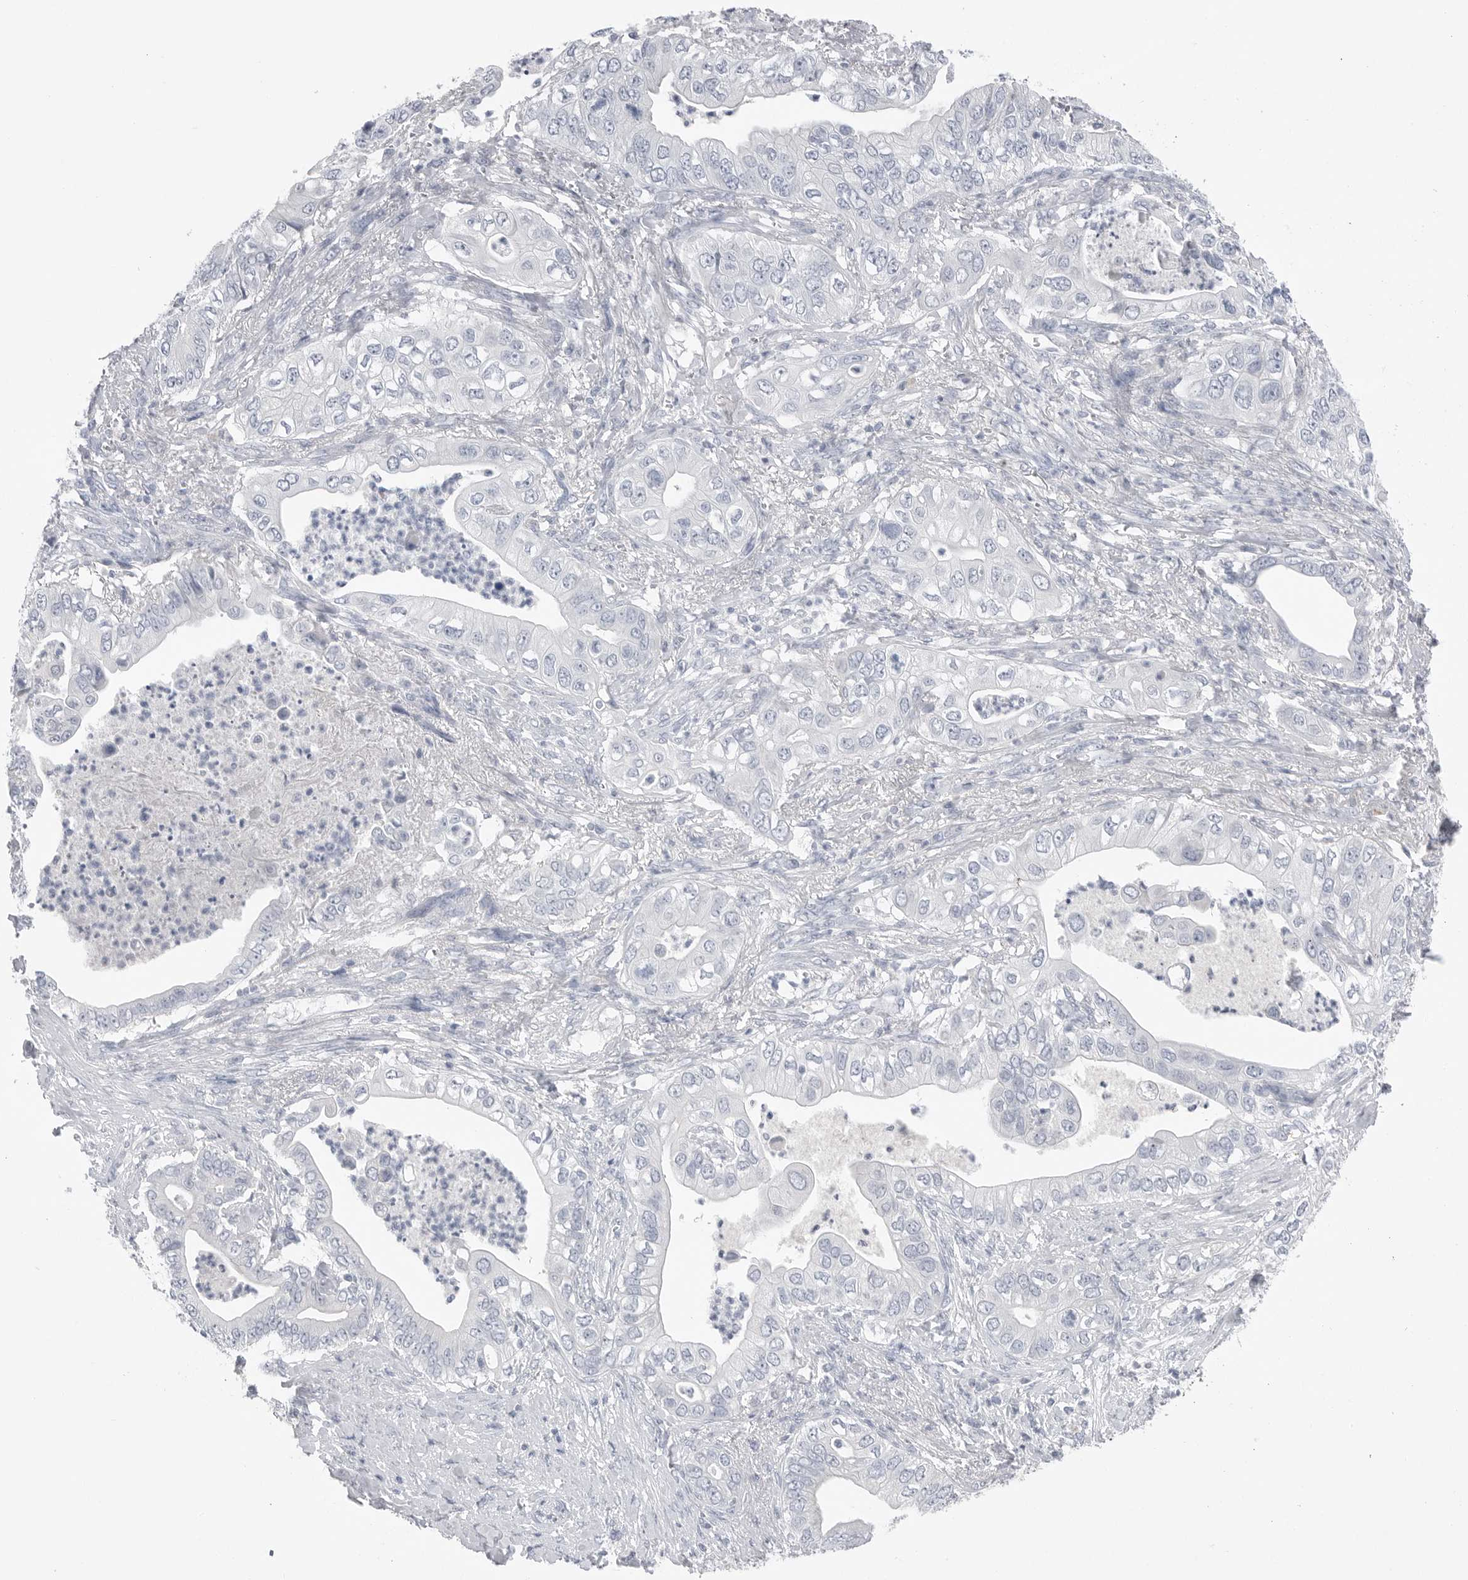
{"staining": {"intensity": "negative", "quantity": "none", "location": "none"}, "tissue": "pancreatic cancer", "cell_type": "Tumor cells", "image_type": "cancer", "snomed": [{"axis": "morphology", "description": "Adenocarcinoma, NOS"}, {"axis": "topography", "description": "Pancreas"}], "caption": "Tumor cells are negative for protein expression in human pancreatic cancer (adenocarcinoma).", "gene": "ABHD12", "patient": {"sex": "female", "age": 78}}